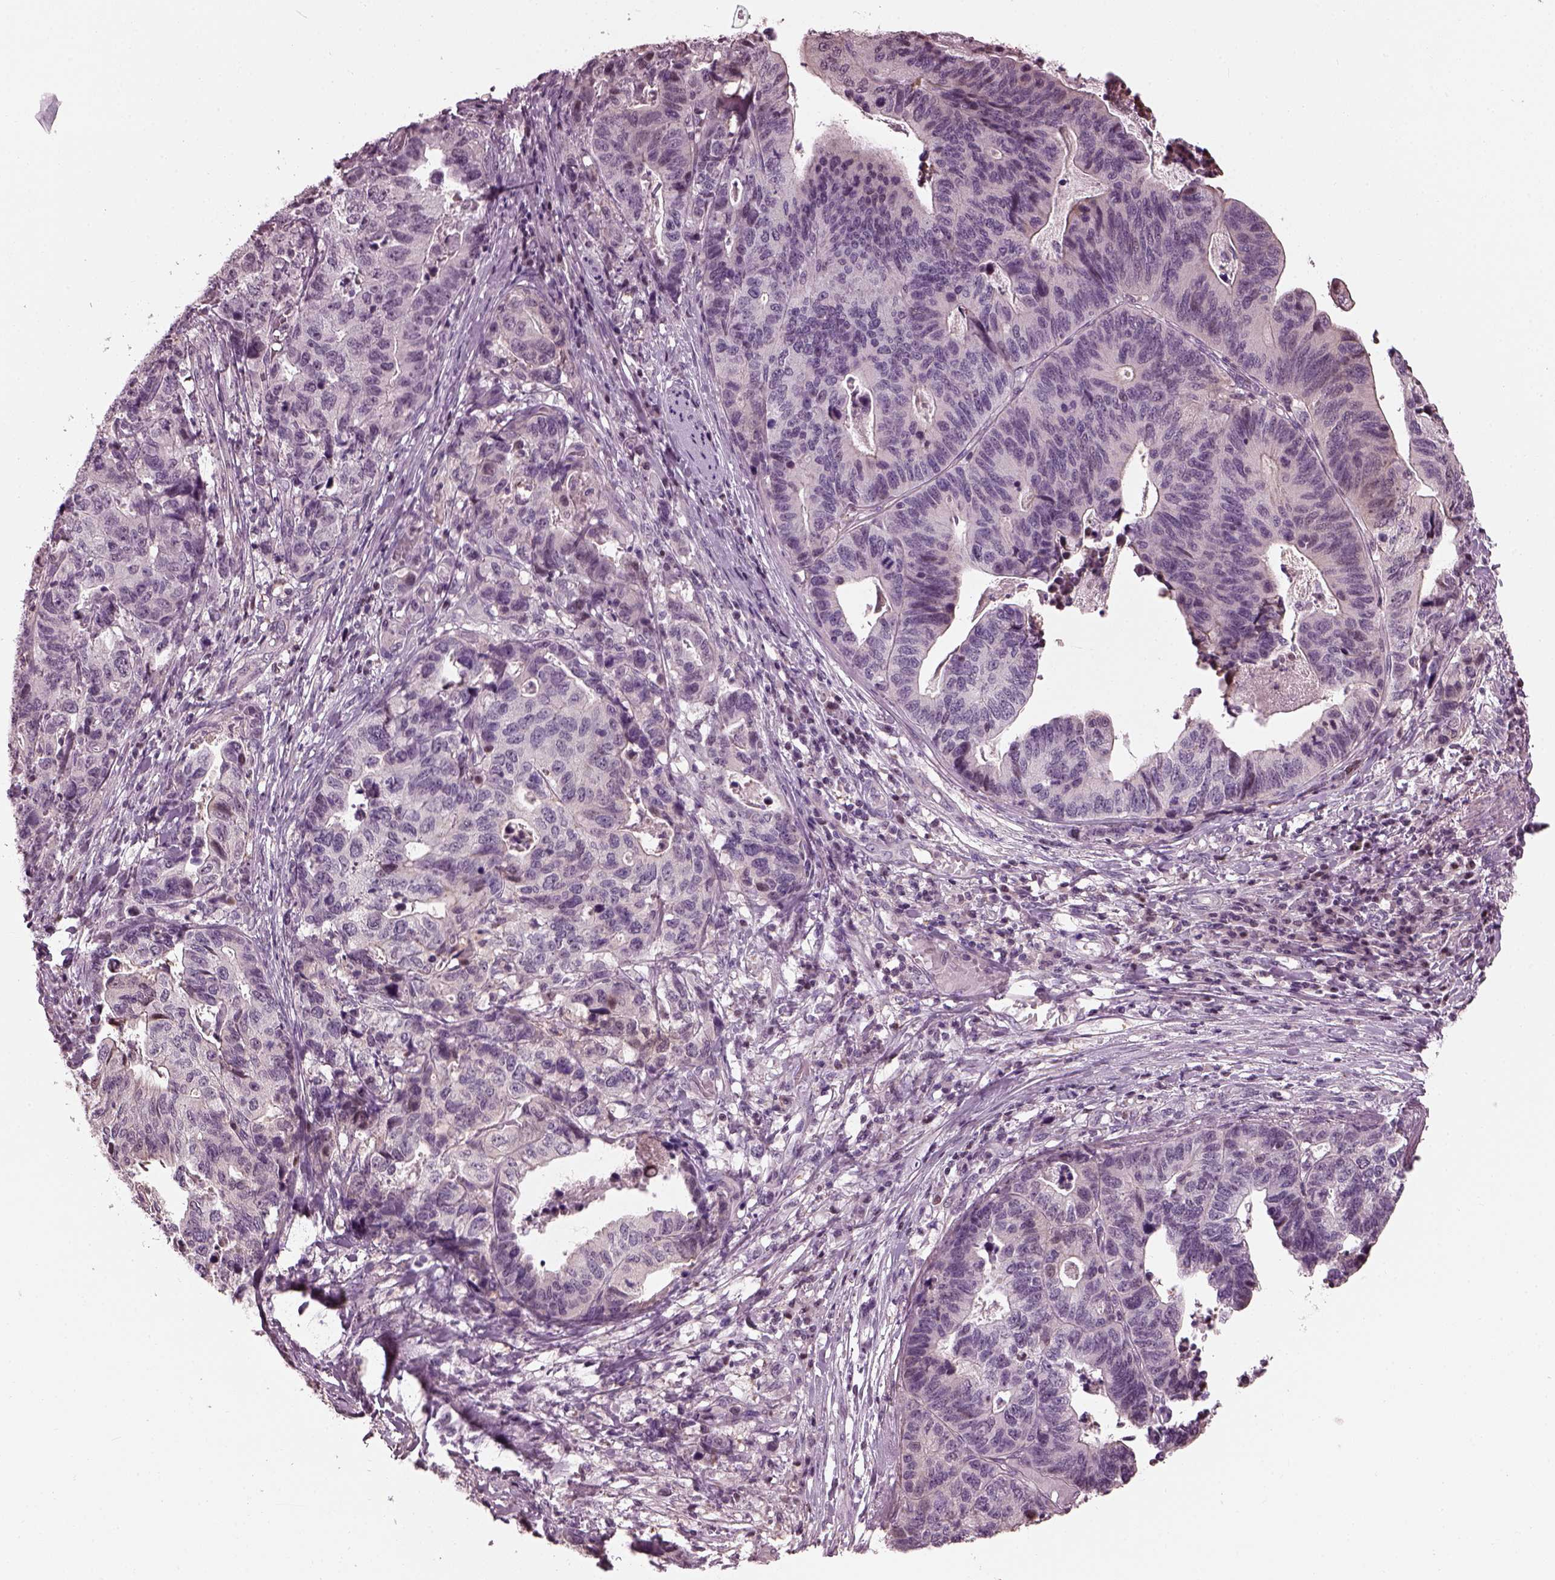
{"staining": {"intensity": "negative", "quantity": "none", "location": "none"}, "tissue": "stomach cancer", "cell_type": "Tumor cells", "image_type": "cancer", "snomed": [{"axis": "morphology", "description": "Adenocarcinoma, NOS"}, {"axis": "topography", "description": "Stomach, upper"}], "caption": "The IHC micrograph has no significant staining in tumor cells of stomach adenocarcinoma tissue.", "gene": "BFSP1", "patient": {"sex": "female", "age": 67}}